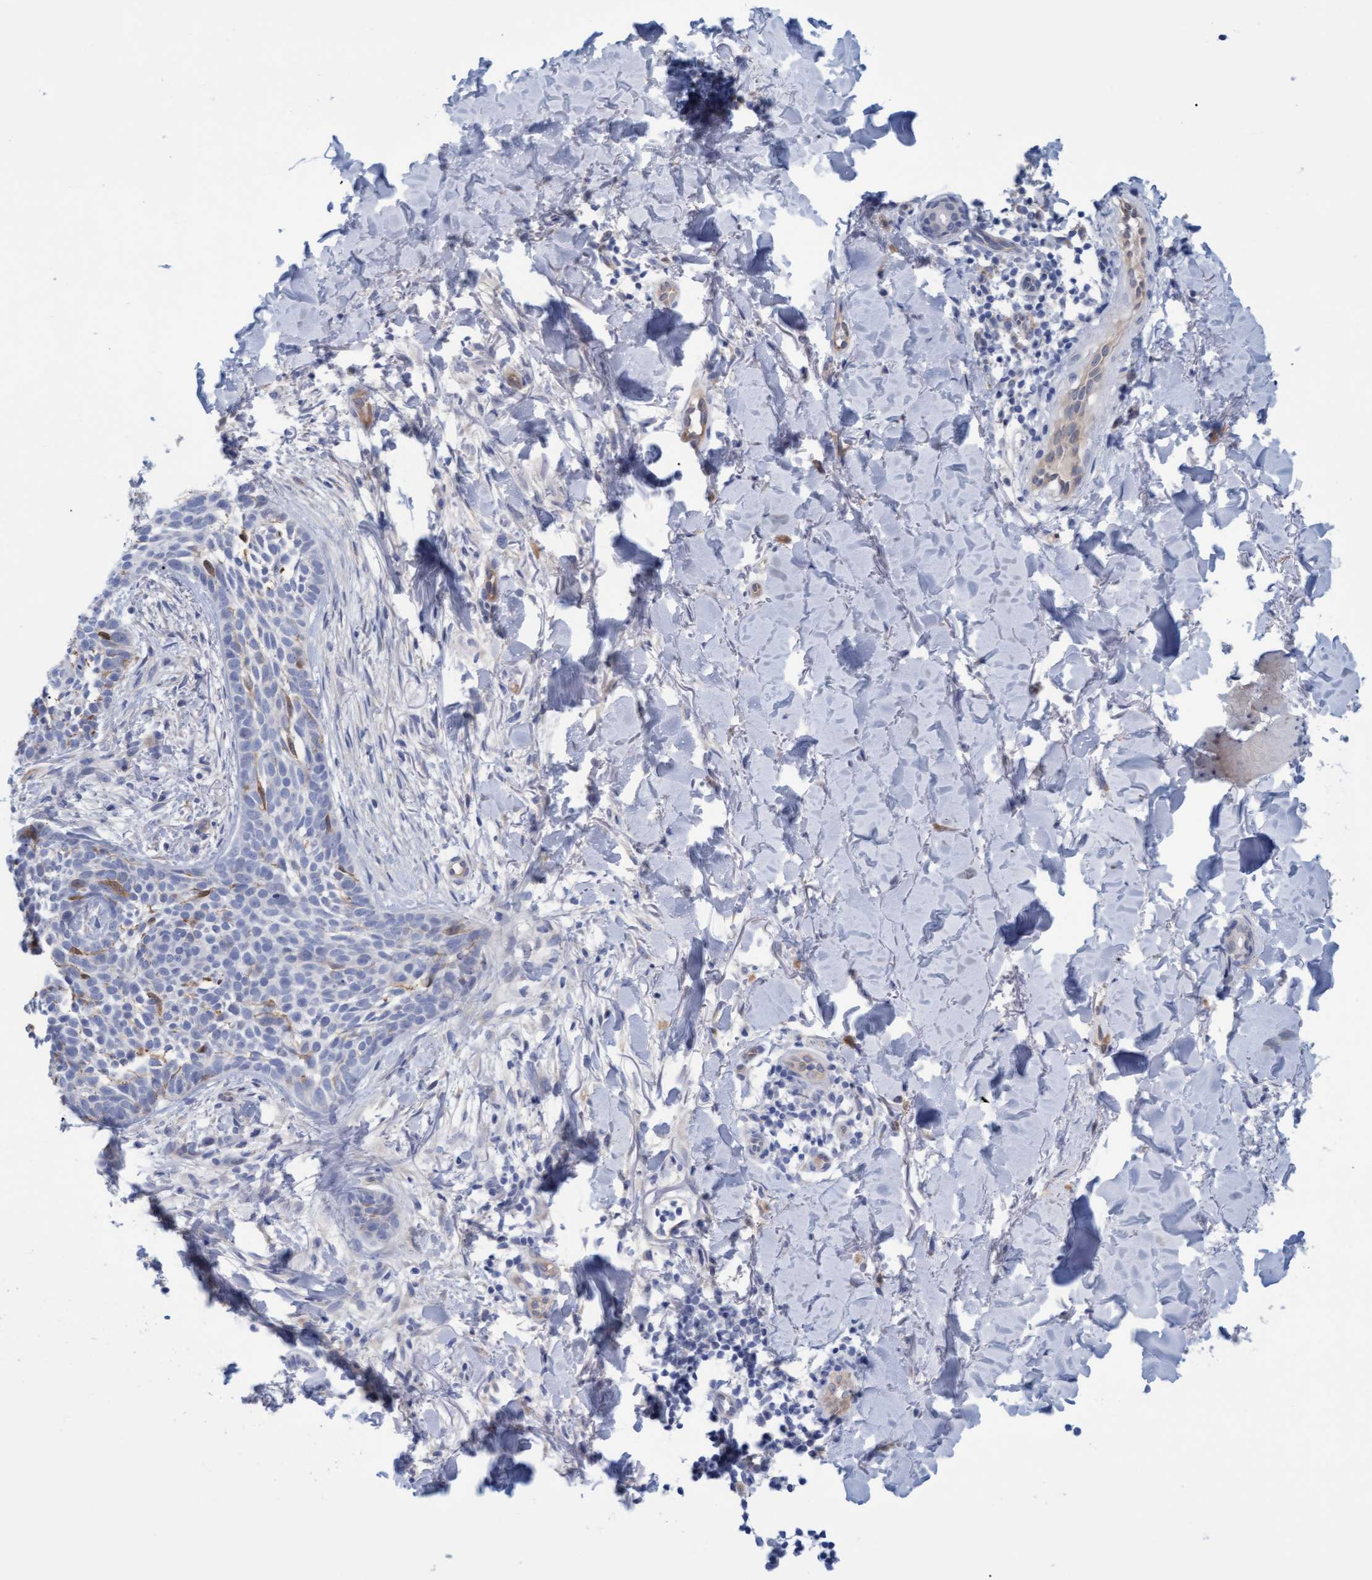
{"staining": {"intensity": "negative", "quantity": "none", "location": "none"}, "tissue": "skin cancer", "cell_type": "Tumor cells", "image_type": "cancer", "snomed": [{"axis": "morphology", "description": "Normal tissue, NOS"}, {"axis": "morphology", "description": "Basal cell carcinoma"}, {"axis": "topography", "description": "Skin"}], "caption": "DAB immunohistochemical staining of human skin cancer displays no significant staining in tumor cells. Nuclei are stained in blue.", "gene": "STXBP1", "patient": {"sex": "male", "age": 67}}